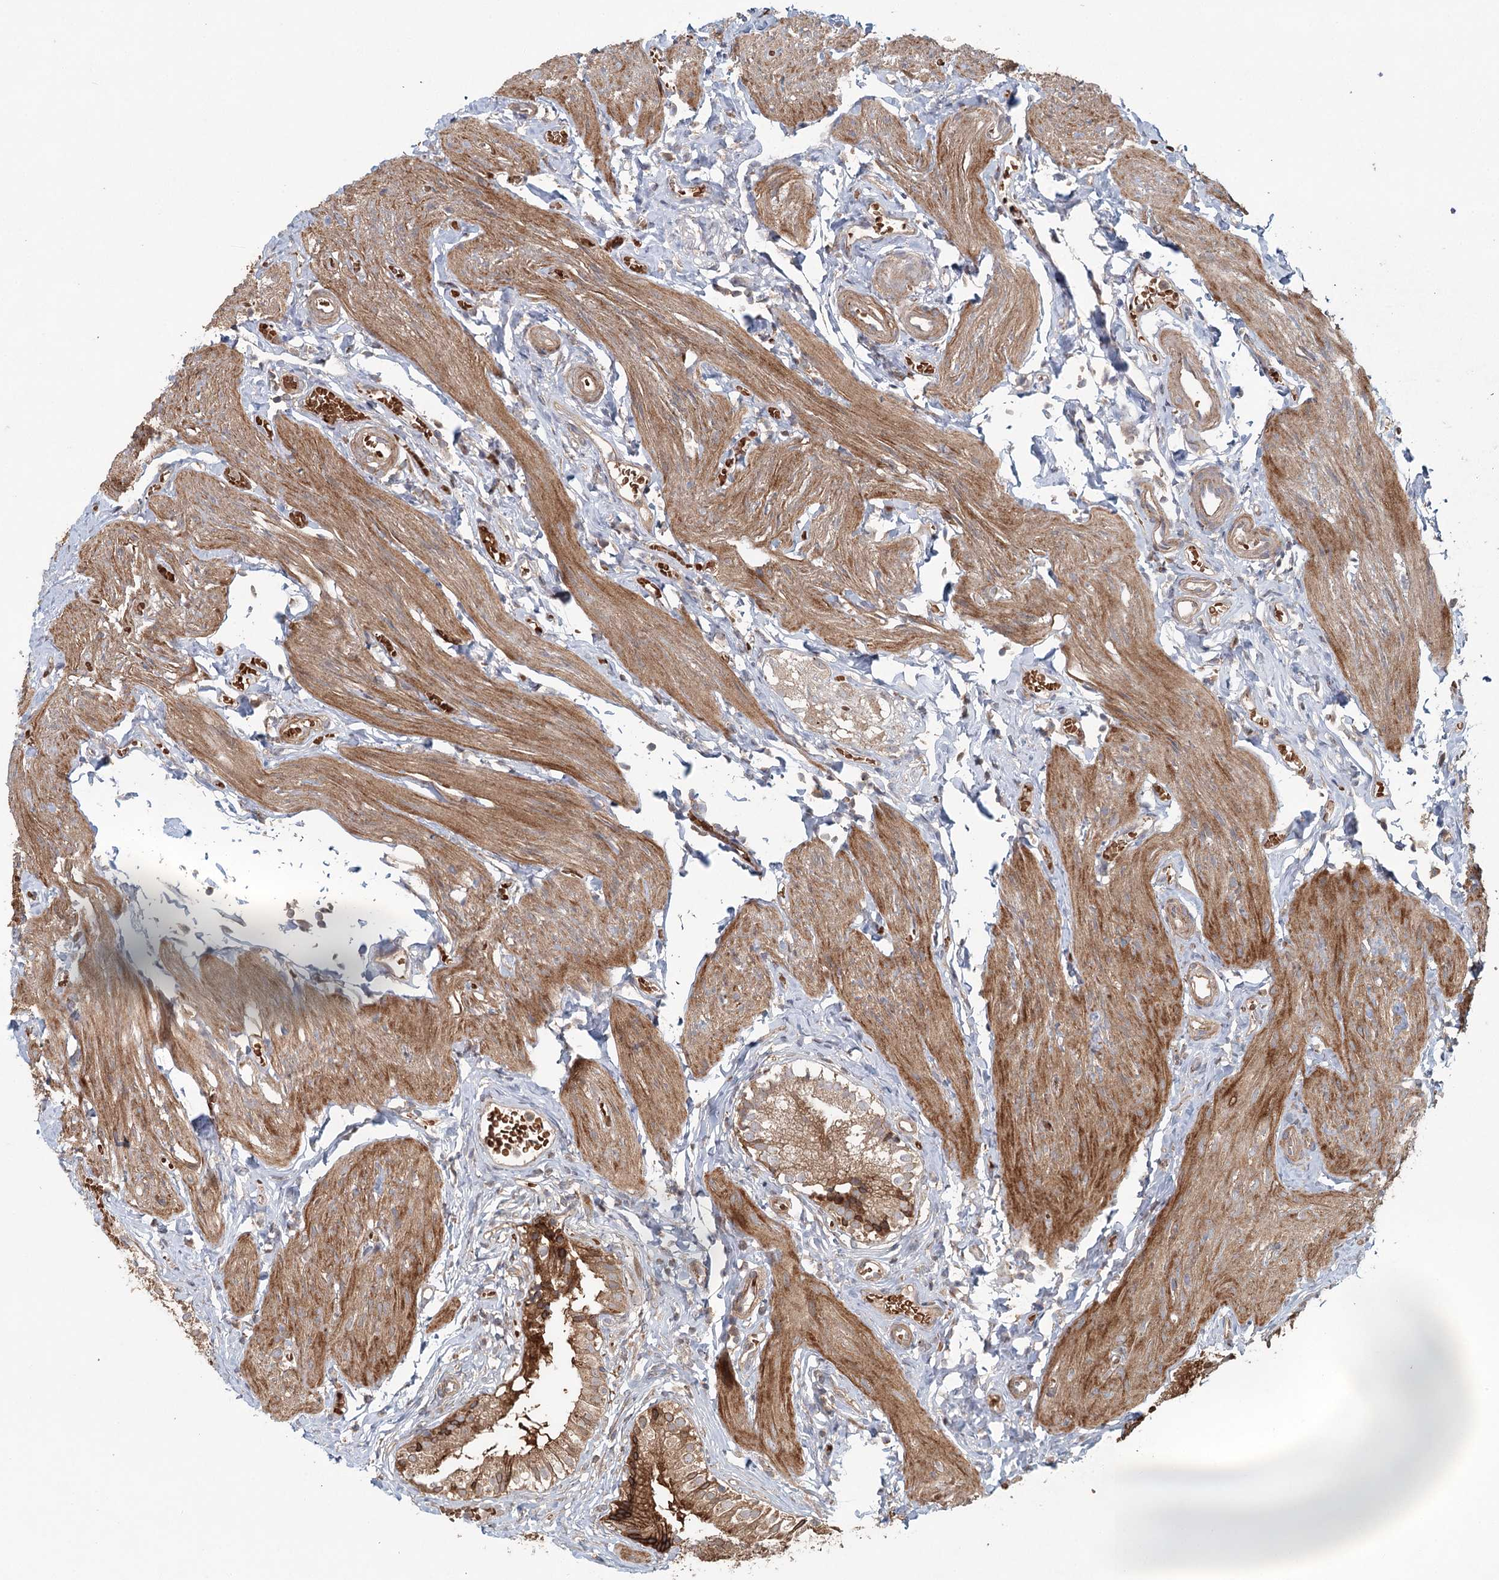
{"staining": {"intensity": "strong", "quantity": ">75%", "location": "cytoplasmic/membranous"}, "tissue": "gallbladder", "cell_type": "Glandular cells", "image_type": "normal", "snomed": [{"axis": "morphology", "description": "Normal tissue, NOS"}, {"axis": "topography", "description": "Gallbladder"}], "caption": "Immunohistochemical staining of unremarkable gallbladder exhibits high levels of strong cytoplasmic/membranous expression in approximately >75% of glandular cells. The staining was performed using DAB (3,3'-diaminobenzidine), with brown indicating positive protein expression. Nuclei are stained blue with hematoxylin.", "gene": "ENSG00000273217", "patient": {"sex": "female", "age": 47}}